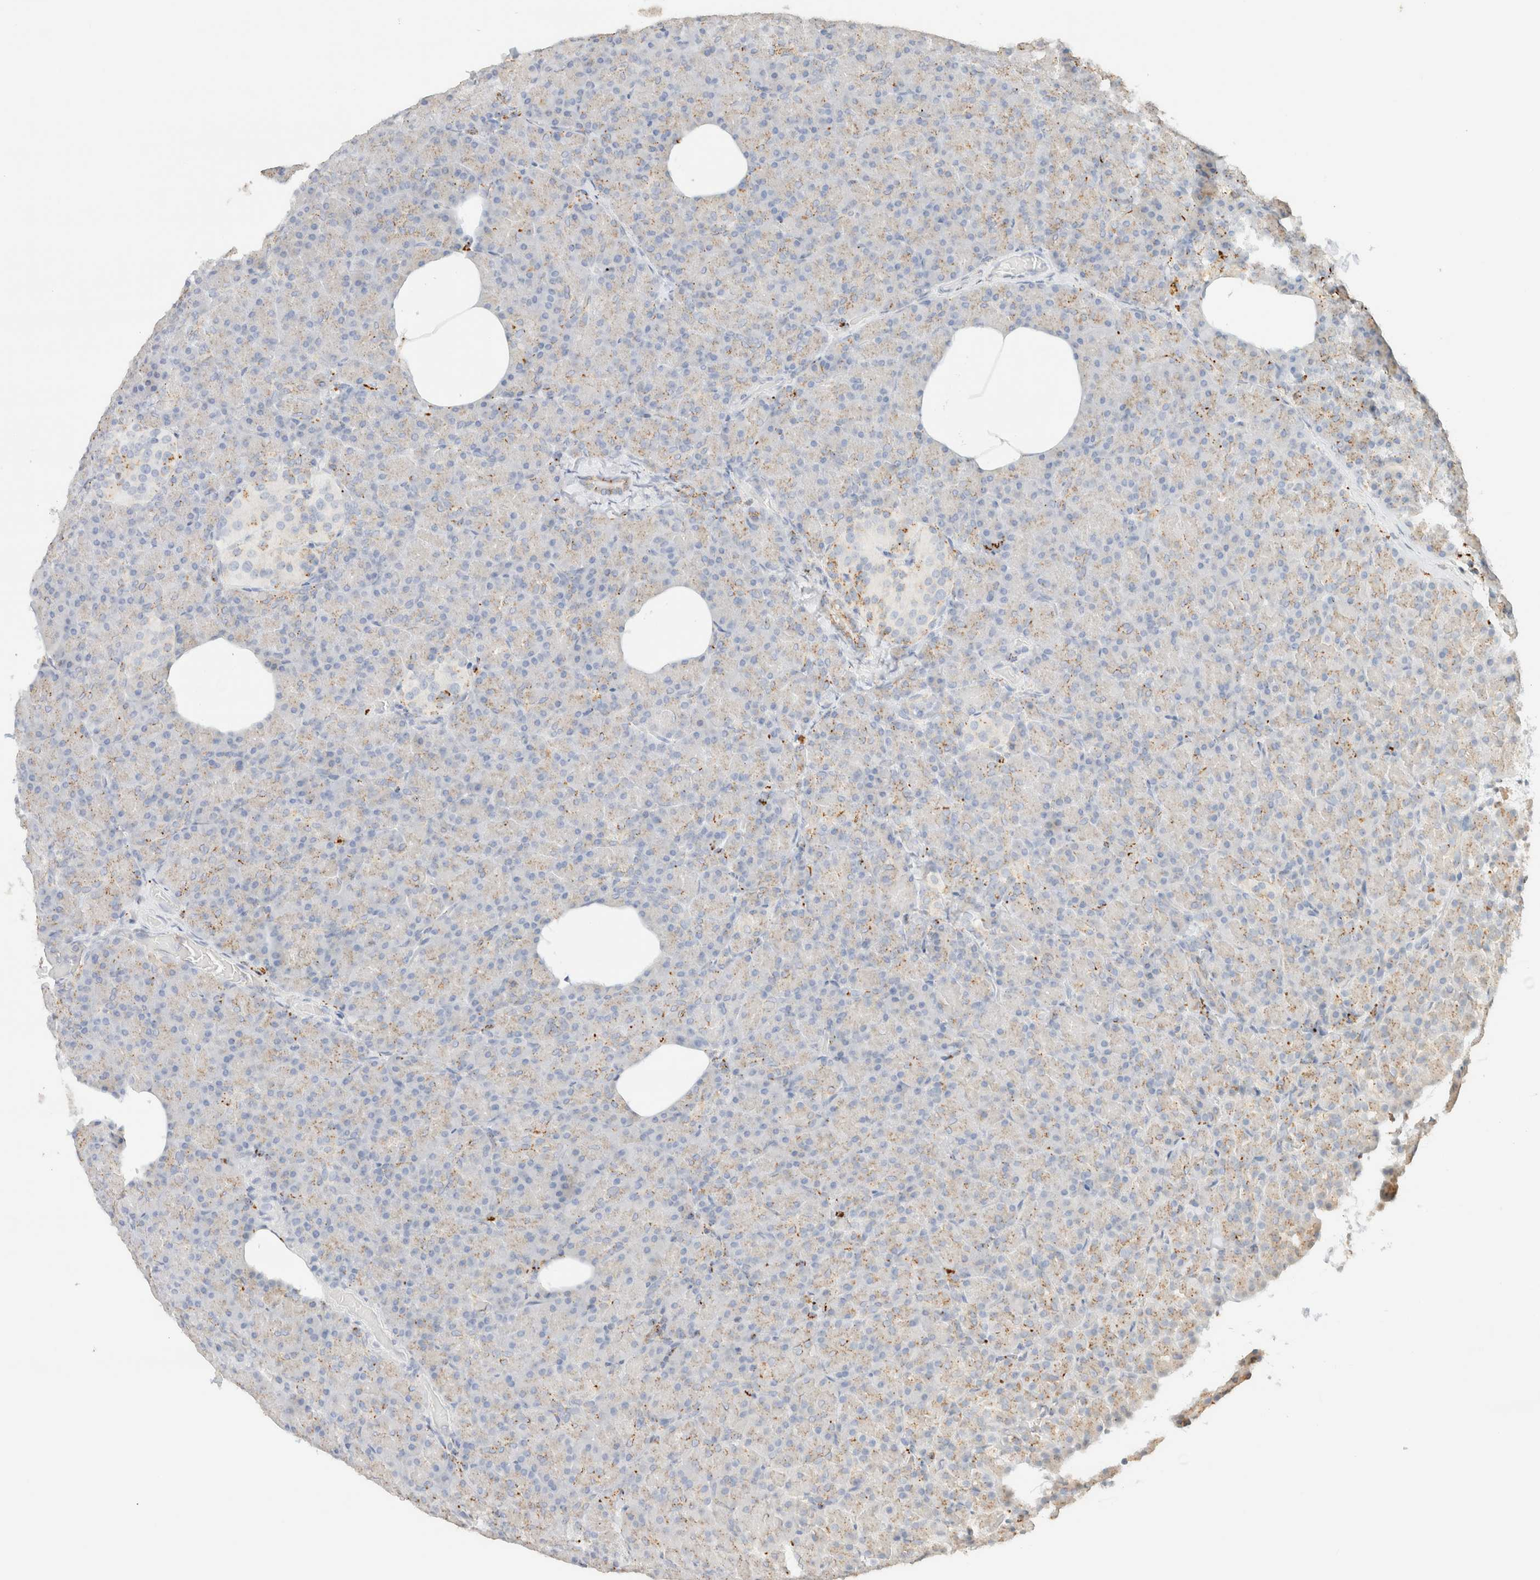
{"staining": {"intensity": "weak", "quantity": "<25%", "location": "cytoplasmic/membranous"}, "tissue": "pancreas", "cell_type": "Exocrine glandular cells", "image_type": "normal", "snomed": [{"axis": "morphology", "description": "Normal tissue, NOS"}, {"axis": "topography", "description": "Pancreas"}], "caption": "Exocrine glandular cells are negative for brown protein staining in normal pancreas. Brightfield microscopy of immunohistochemistry stained with DAB (3,3'-diaminobenzidine) (brown) and hematoxylin (blue), captured at high magnification.", "gene": "CTSC", "patient": {"sex": "female", "age": 43}}